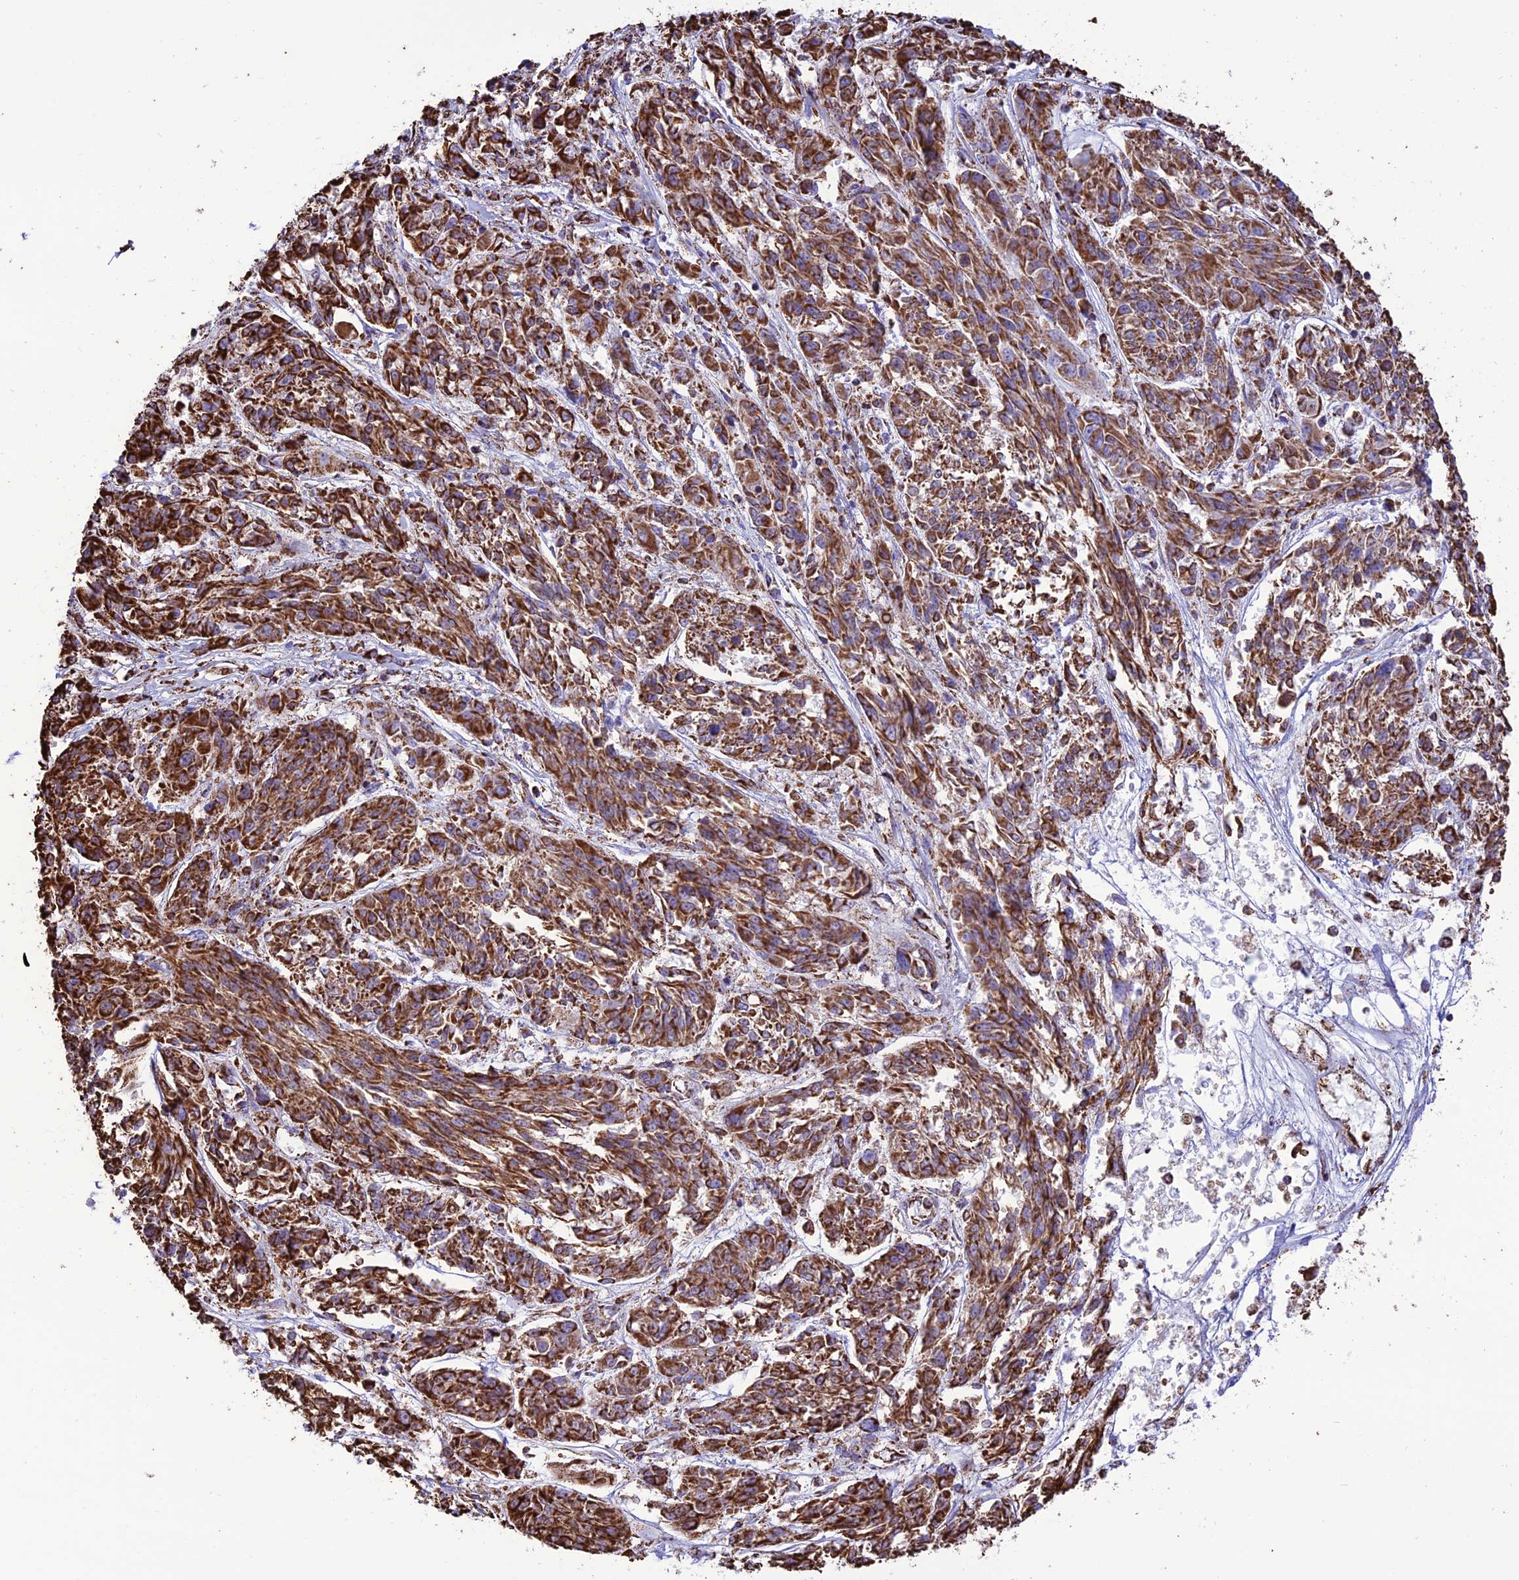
{"staining": {"intensity": "strong", "quantity": ">75%", "location": "cytoplasmic/membranous"}, "tissue": "melanoma", "cell_type": "Tumor cells", "image_type": "cancer", "snomed": [{"axis": "morphology", "description": "Malignant melanoma, NOS"}, {"axis": "topography", "description": "Skin"}], "caption": "IHC histopathology image of melanoma stained for a protein (brown), which demonstrates high levels of strong cytoplasmic/membranous staining in approximately >75% of tumor cells.", "gene": "NDUFAF1", "patient": {"sex": "male", "age": 53}}